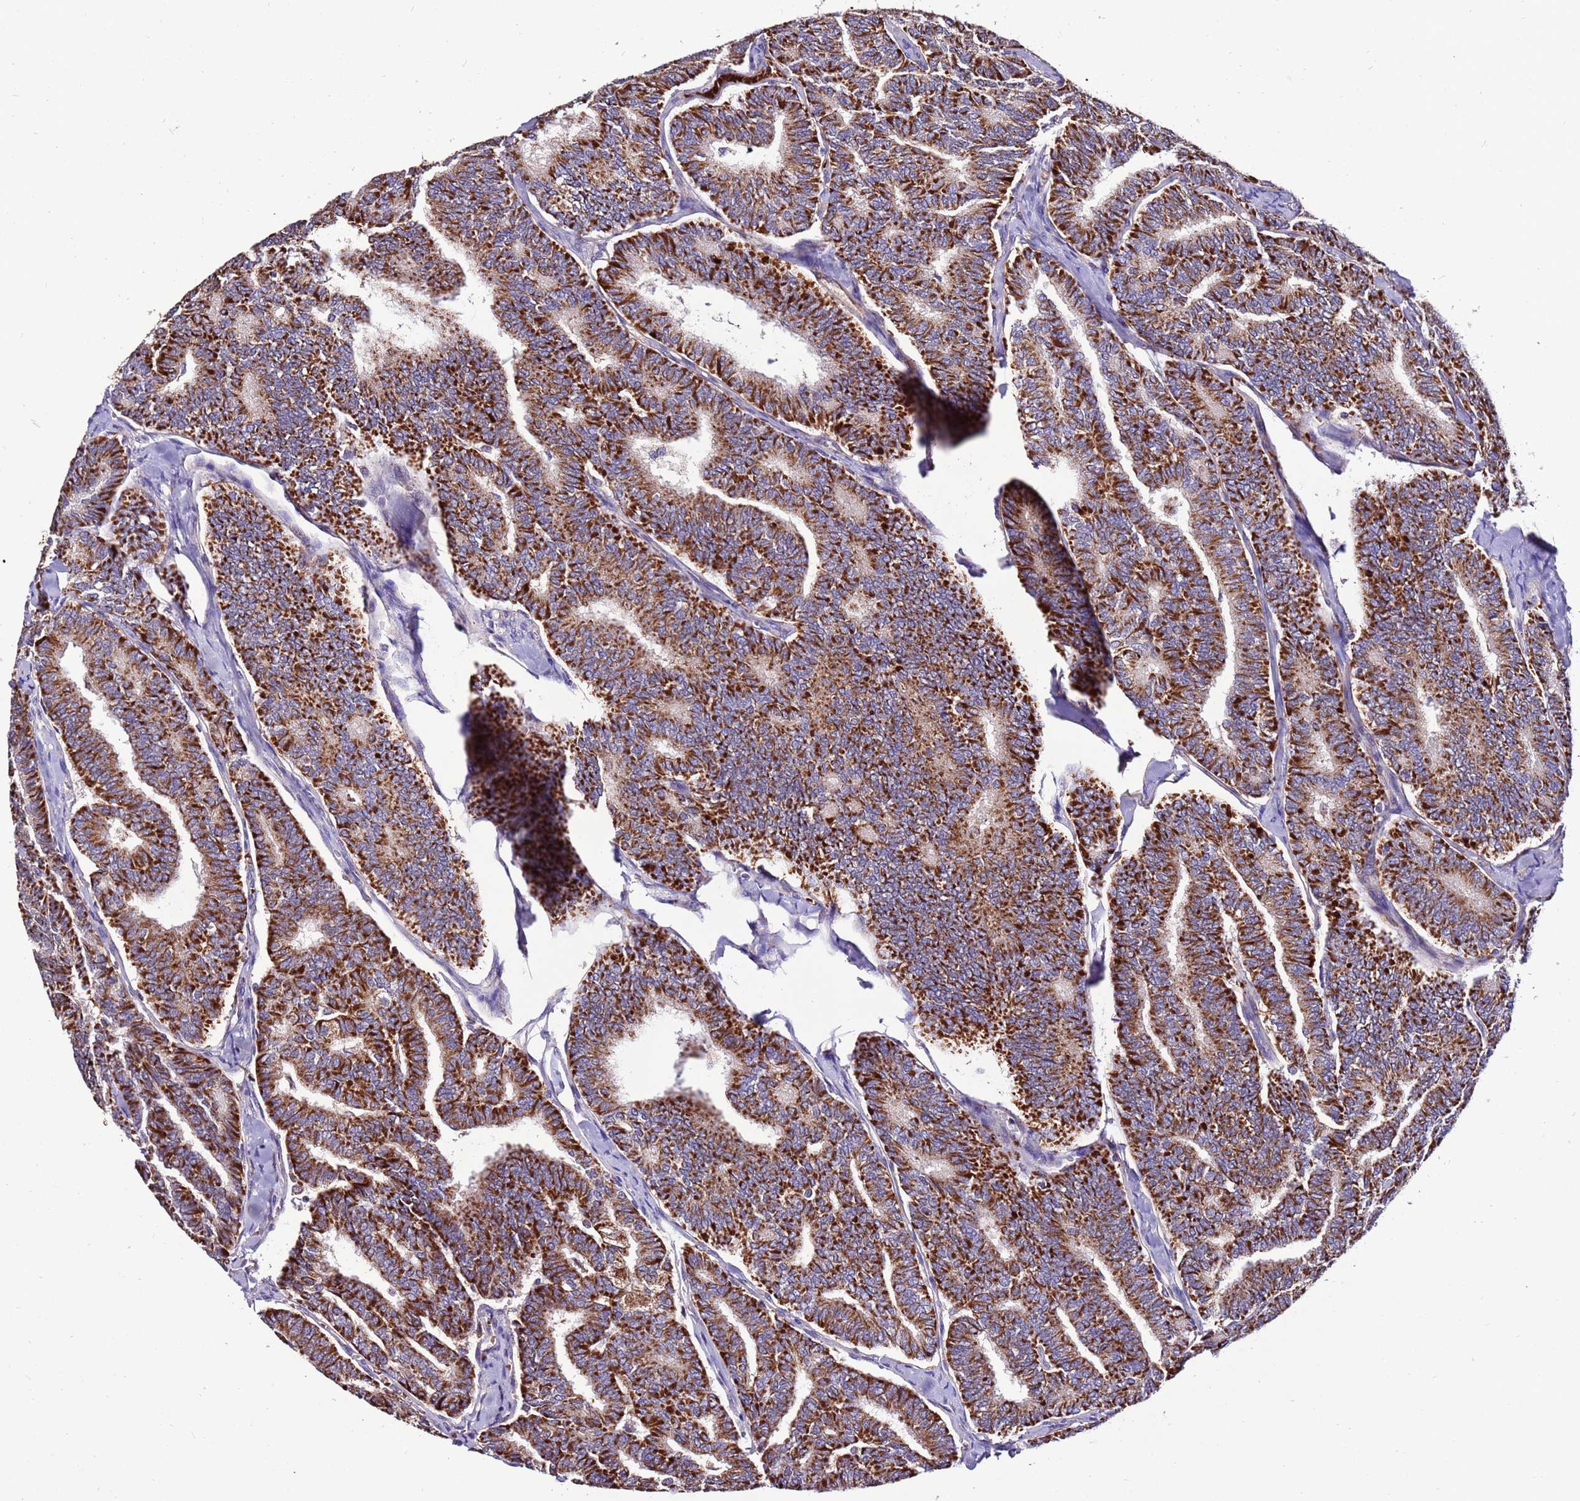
{"staining": {"intensity": "strong", "quantity": ">75%", "location": "cytoplasmic/membranous"}, "tissue": "thyroid cancer", "cell_type": "Tumor cells", "image_type": "cancer", "snomed": [{"axis": "morphology", "description": "Papillary adenocarcinoma, NOS"}, {"axis": "topography", "description": "Thyroid gland"}], "caption": "Immunohistochemistry (IHC) of thyroid cancer displays high levels of strong cytoplasmic/membranous expression in approximately >75% of tumor cells. The staining was performed using DAB (3,3'-diaminobenzidine), with brown indicating positive protein expression. Nuclei are stained blue with hematoxylin.", "gene": "SPSB3", "patient": {"sex": "female", "age": 35}}